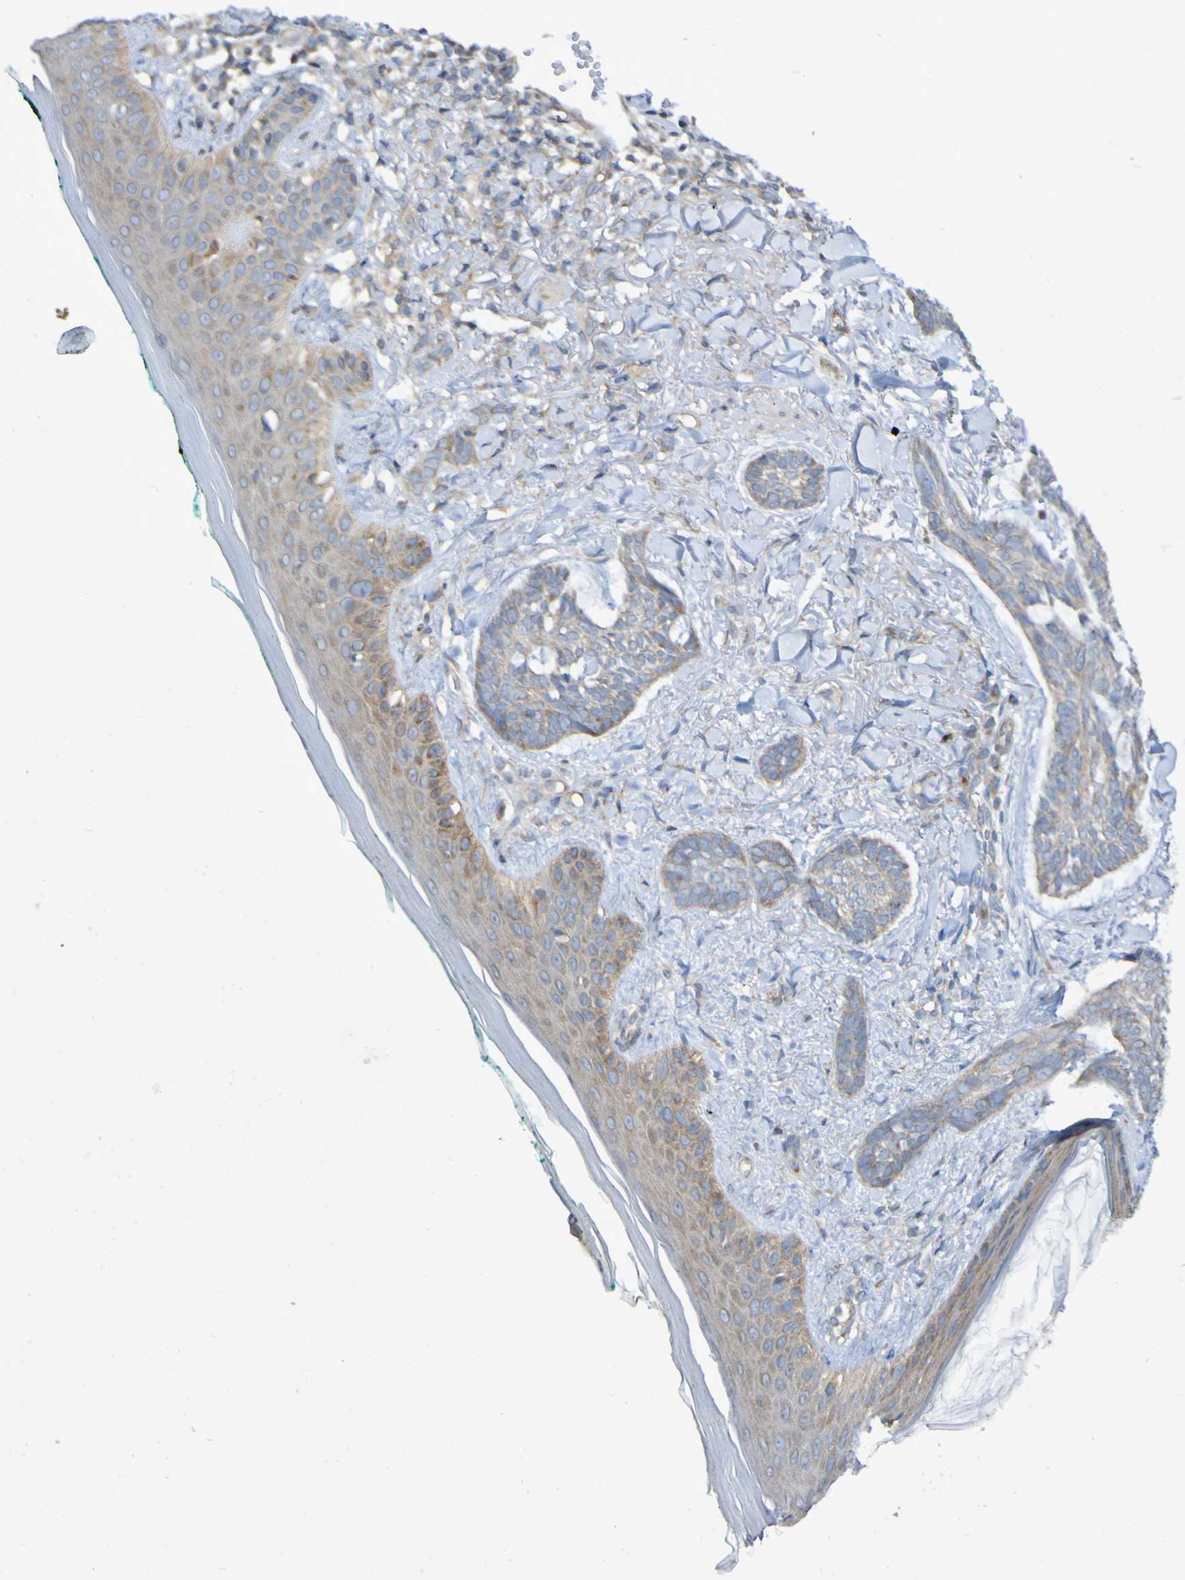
{"staining": {"intensity": "weak", "quantity": ">75%", "location": "cytoplasmic/membranous"}, "tissue": "skin cancer", "cell_type": "Tumor cells", "image_type": "cancer", "snomed": [{"axis": "morphology", "description": "Basal cell carcinoma"}, {"axis": "topography", "description": "Skin"}], "caption": "This image reveals IHC staining of basal cell carcinoma (skin), with low weak cytoplasmic/membranous positivity in about >75% of tumor cells.", "gene": "LMBRD2", "patient": {"sex": "male", "age": 43}}